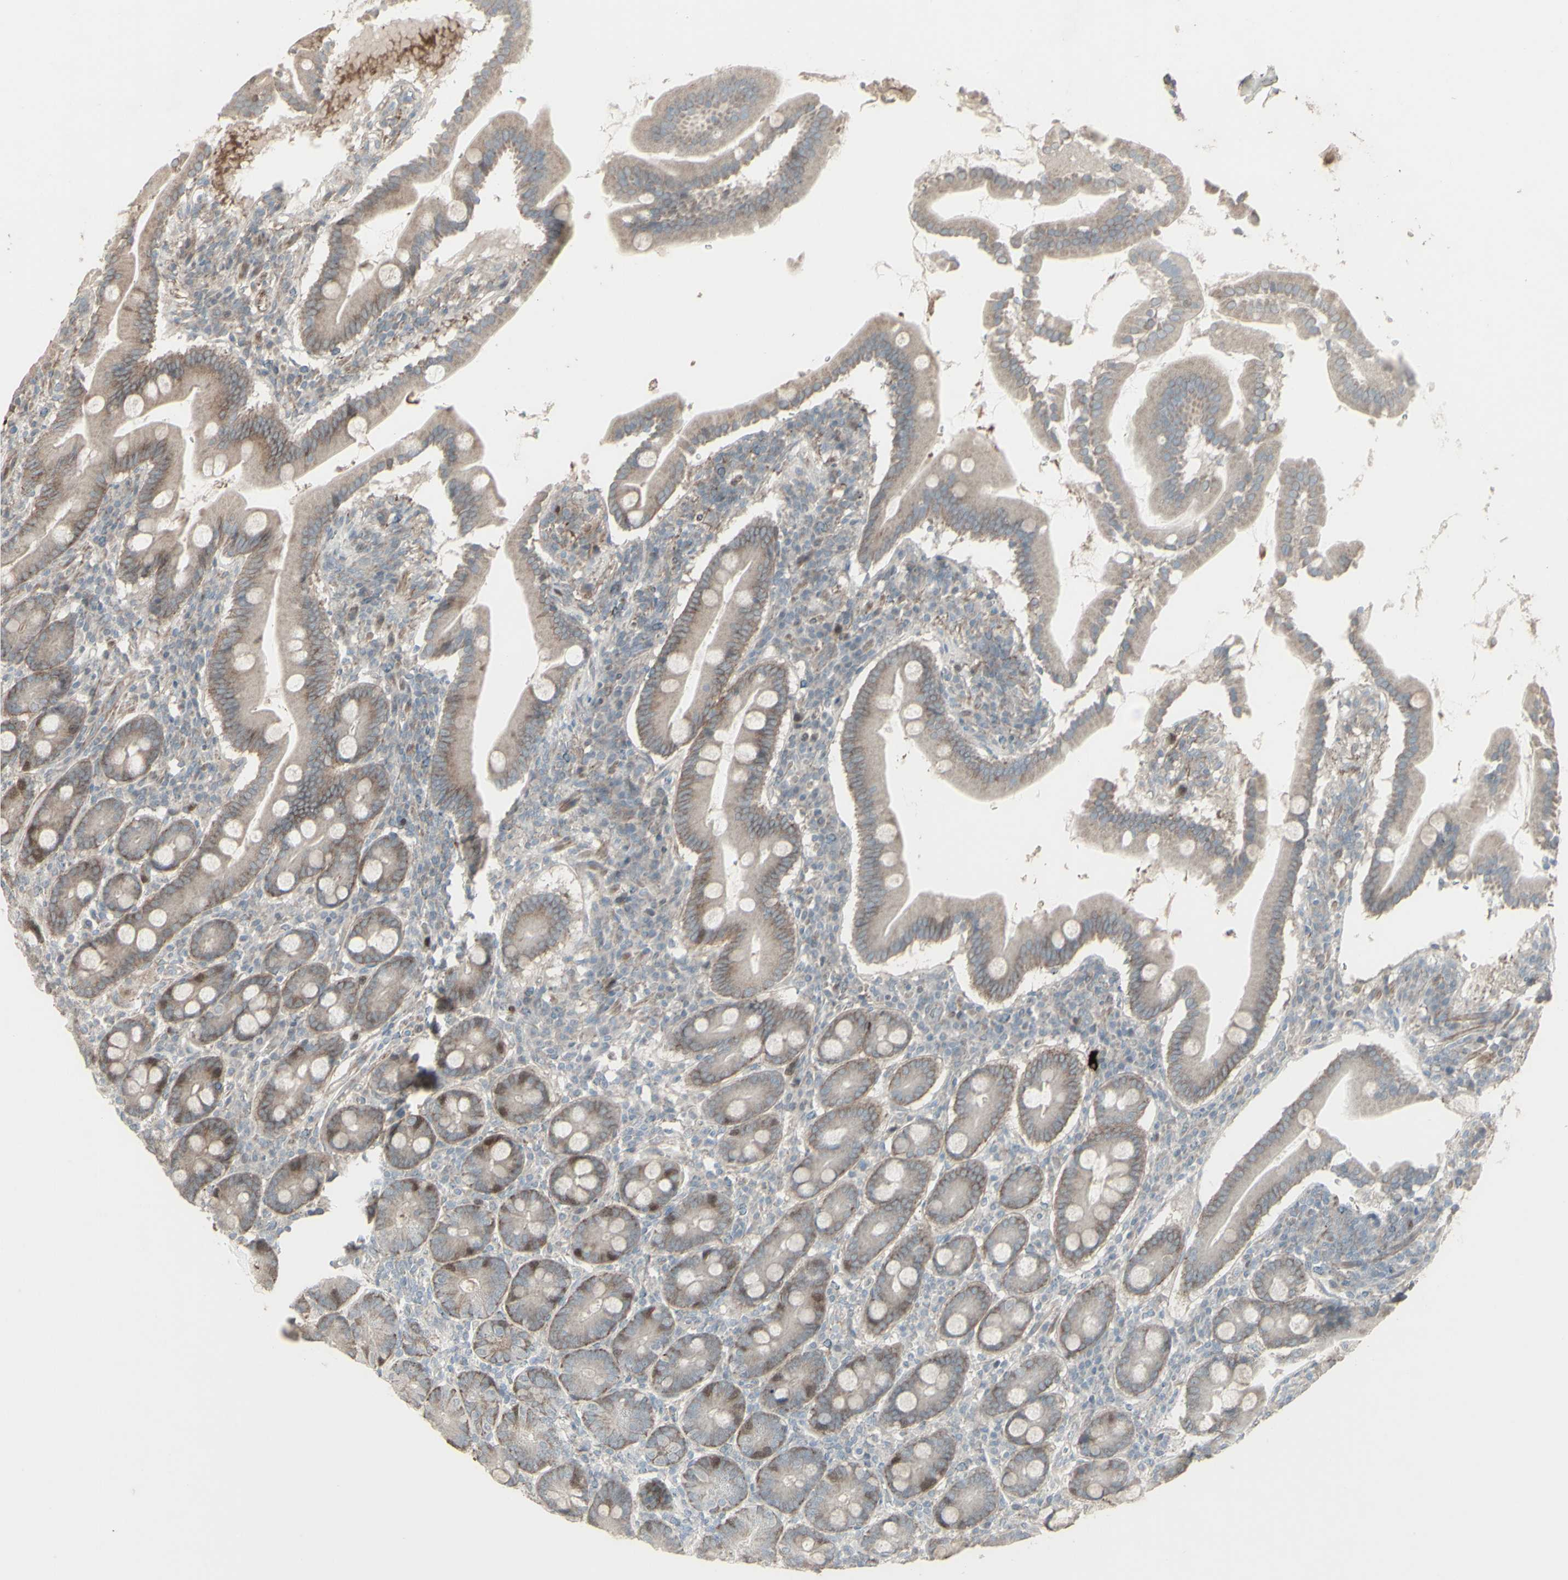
{"staining": {"intensity": "moderate", "quantity": "<25%", "location": "cytoplasmic/membranous,nuclear"}, "tissue": "duodenum", "cell_type": "Glandular cells", "image_type": "normal", "snomed": [{"axis": "morphology", "description": "Normal tissue, NOS"}, {"axis": "topography", "description": "Duodenum"}], "caption": "An image showing moderate cytoplasmic/membranous,nuclear expression in about <25% of glandular cells in unremarkable duodenum, as visualized by brown immunohistochemical staining.", "gene": "GMNN", "patient": {"sex": "male", "age": 50}}